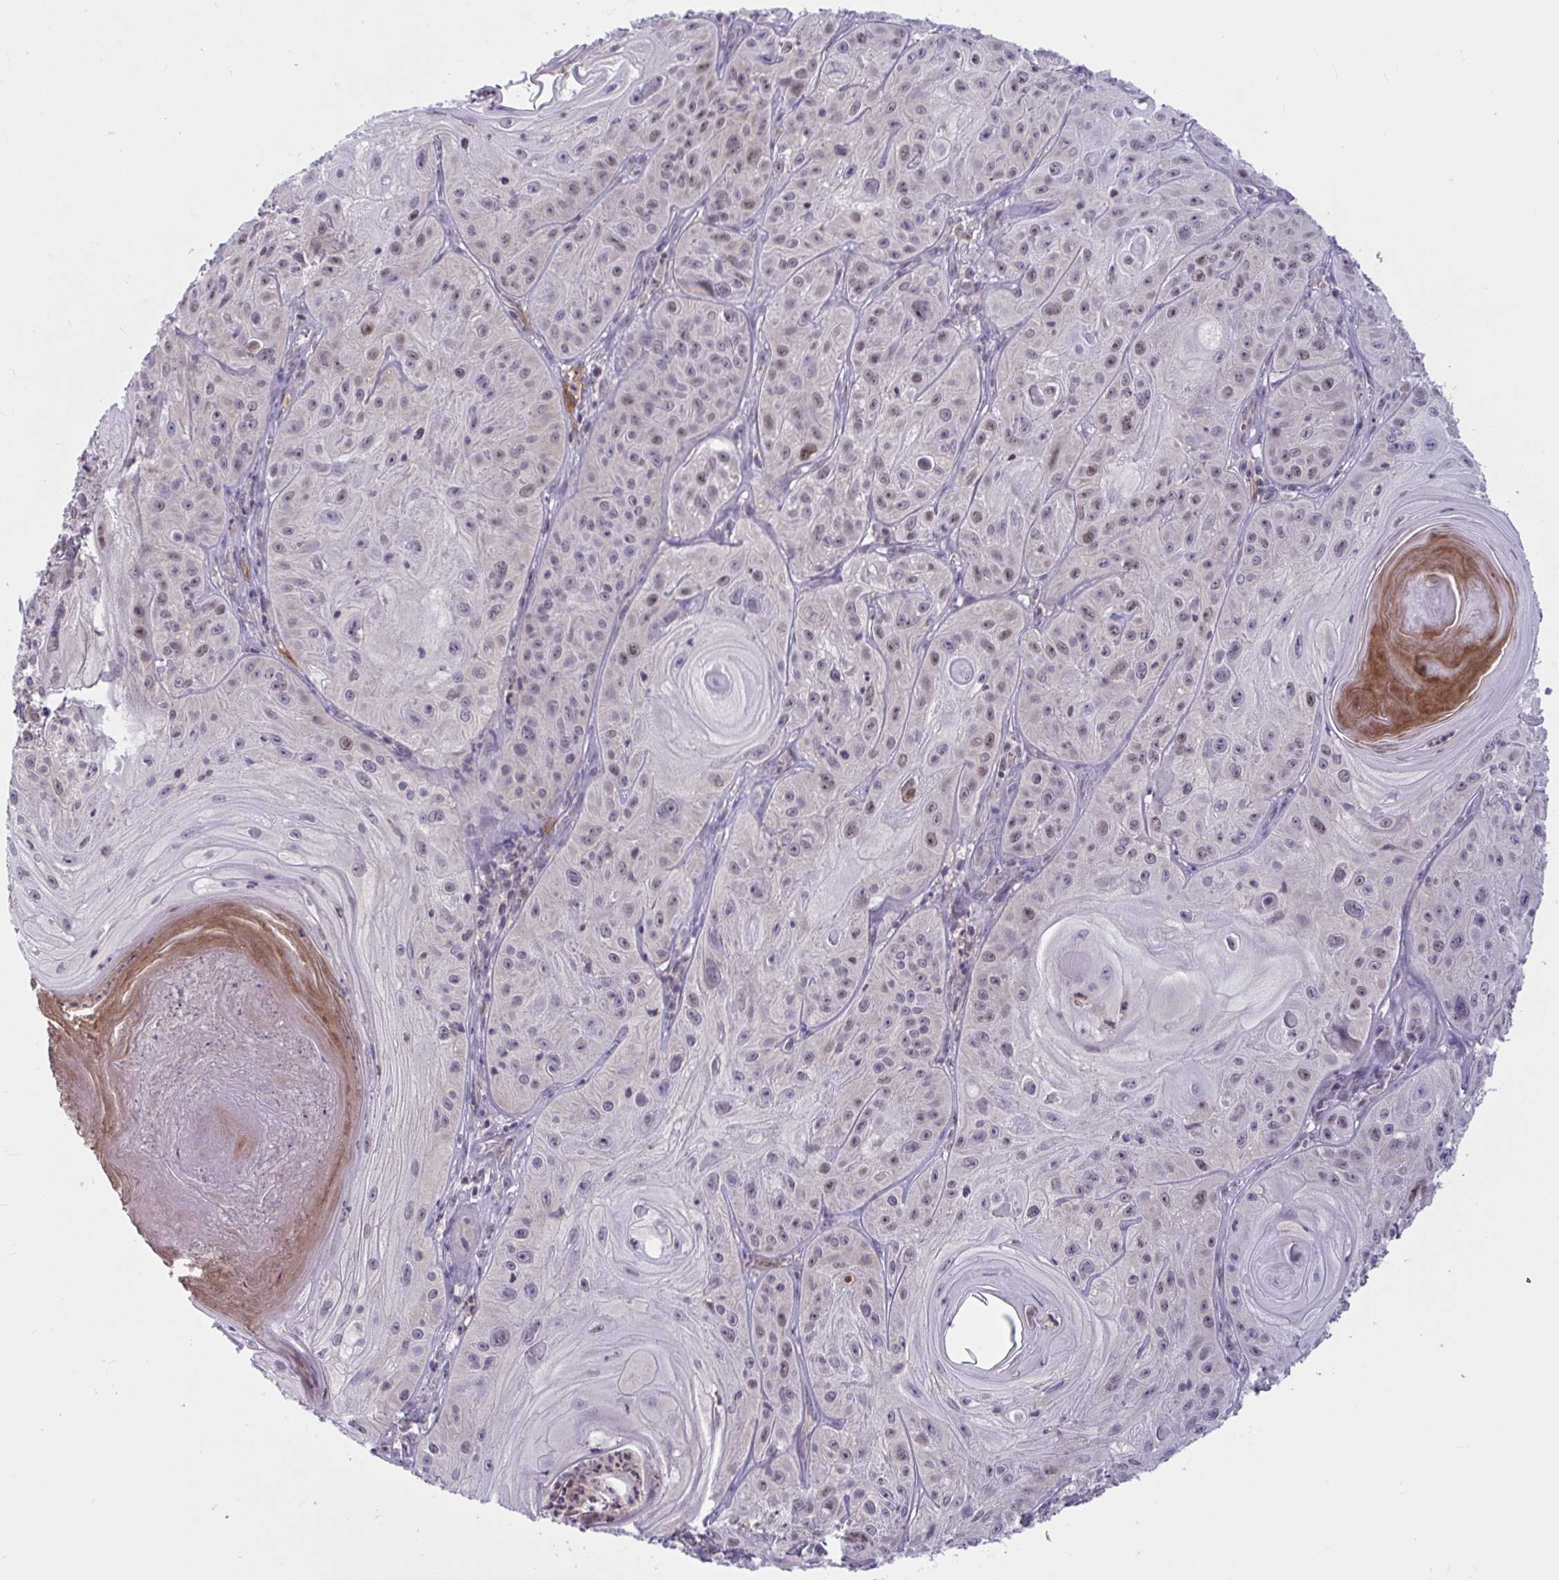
{"staining": {"intensity": "weak", "quantity": "<25%", "location": "nuclear"}, "tissue": "skin cancer", "cell_type": "Tumor cells", "image_type": "cancer", "snomed": [{"axis": "morphology", "description": "Squamous cell carcinoma, NOS"}, {"axis": "topography", "description": "Skin"}], "caption": "Skin cancer stained for a protein using IHC exhibits no positivity tumor cells.", "gene": "TSN", "patient": {"sex": "male", "age": 85}}